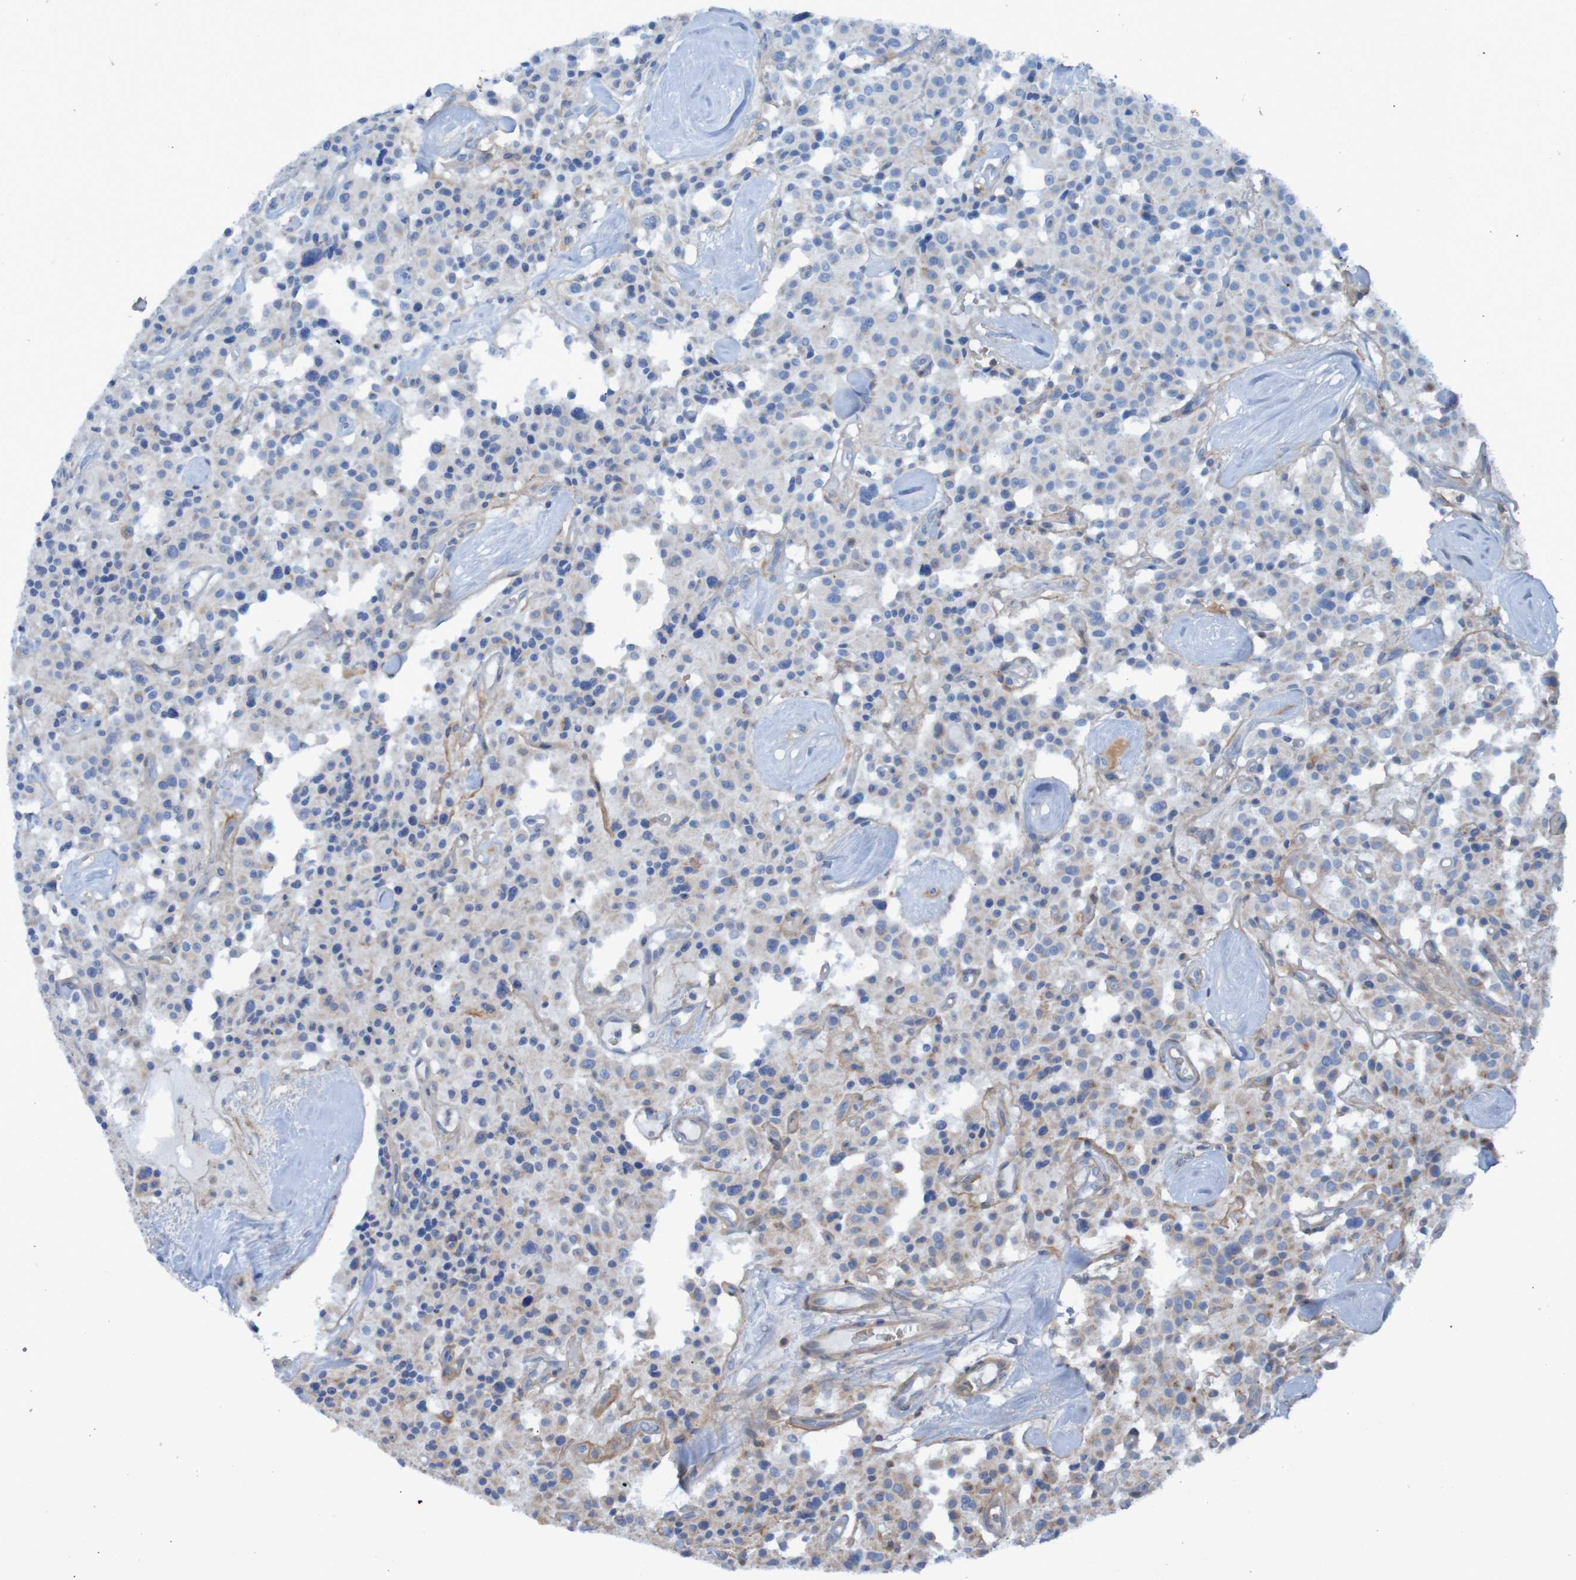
{"staining": {"intensity": "weak", "quantity": "<25%", "location": "cytoplasmic/membranous"}, "tissue": "carcinoid", "cell_type": "Tumor cells", "image_type": "cancer", "snomed": [{"axis": "morphology", "description": "Carcinoid, malignant, NOS"}, {"axis": "topography", "description": "Lung"}], "caption": "Immunohistochemical staining of carcinoid displays no significant positivity in tumor cells.", "gene": "PDGFB", "patient": {"sex": "male", "age": 30}}